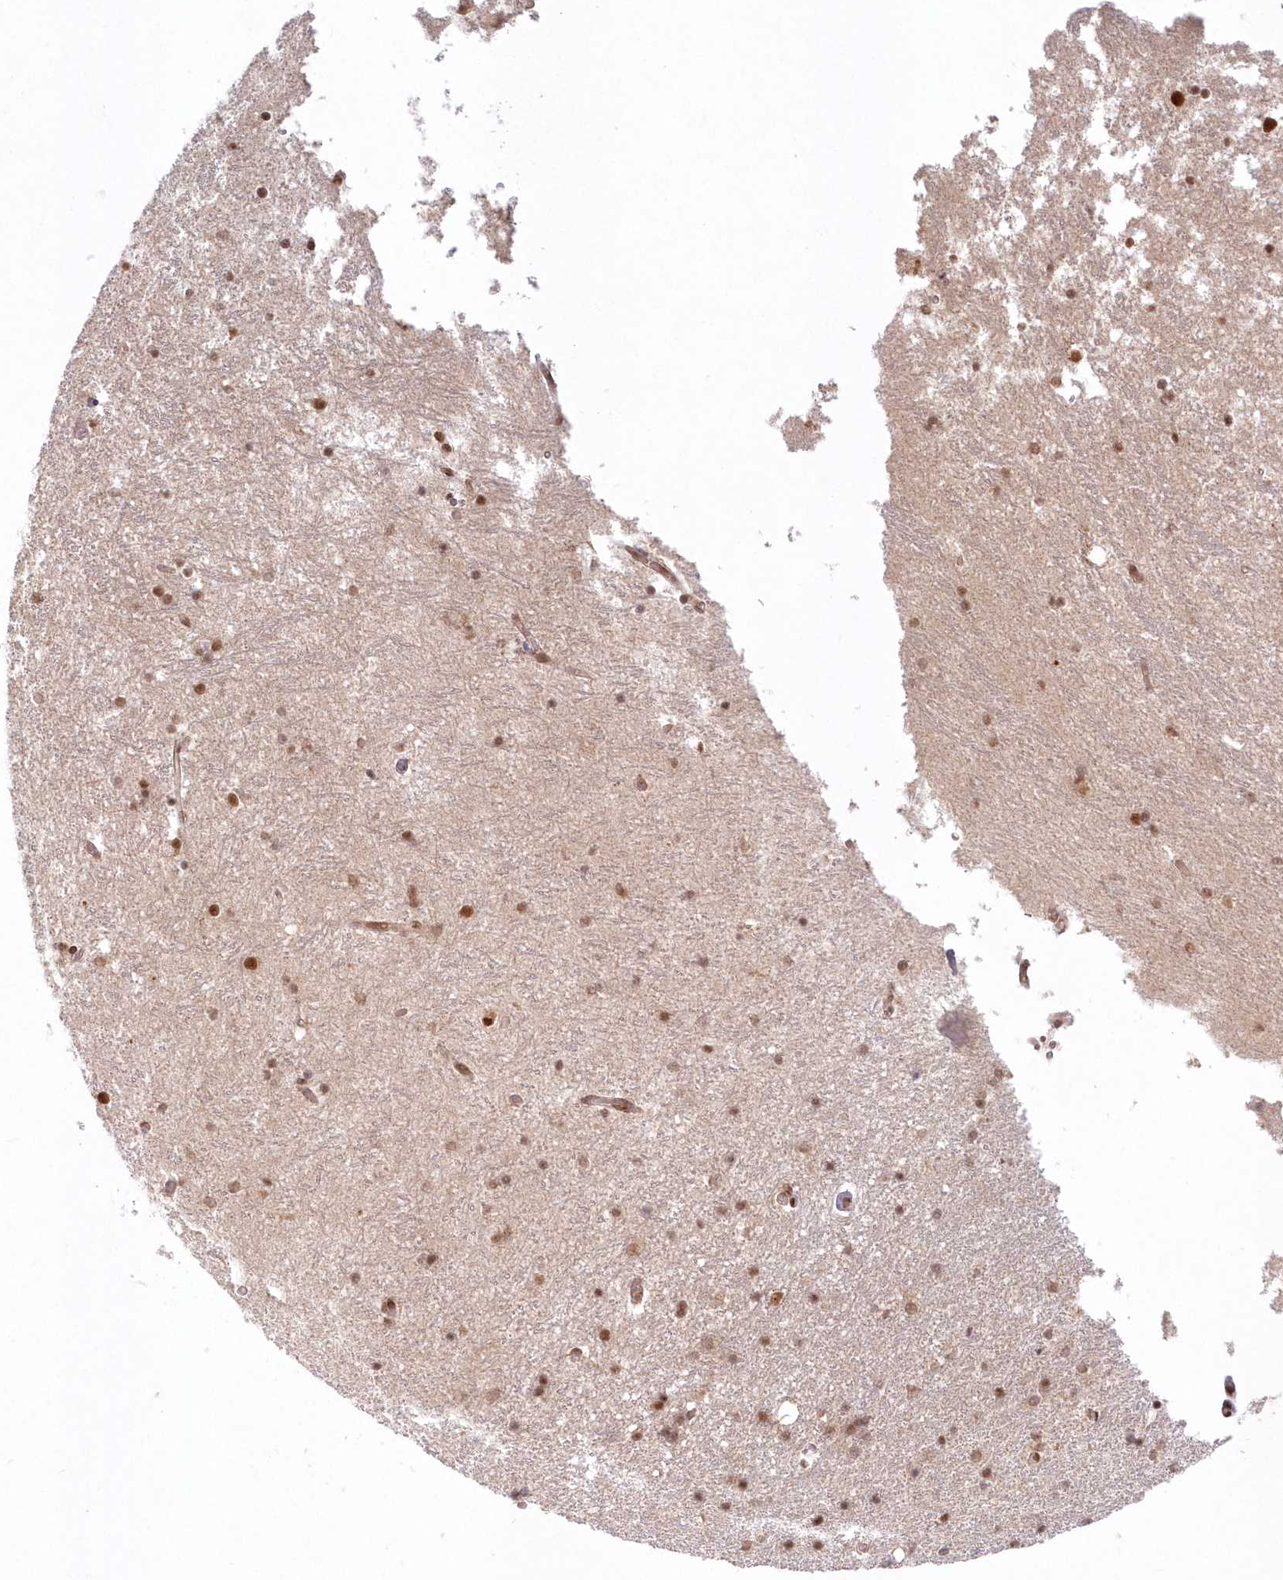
{"staining": {"intensity": "moderate", "quantity": "25%-75%", "location": "nuclear"}, "tissue": "hippocampus", "cell_type": "Glial cells", "image_type": "normal", "snomed": [{"axis": "morphology", "description": "Normal tissue, NOS"}, {"axis": "topography", "description": "Hippocampus"}], "caption": "An IHC micrograph of normal tissue is shown. Protein staining in brown labels moderate nuclear positivity in hippocampus within glial cells.", "gene": "TOGARAM2", "patient": {"sex": "male", "age": 45}}